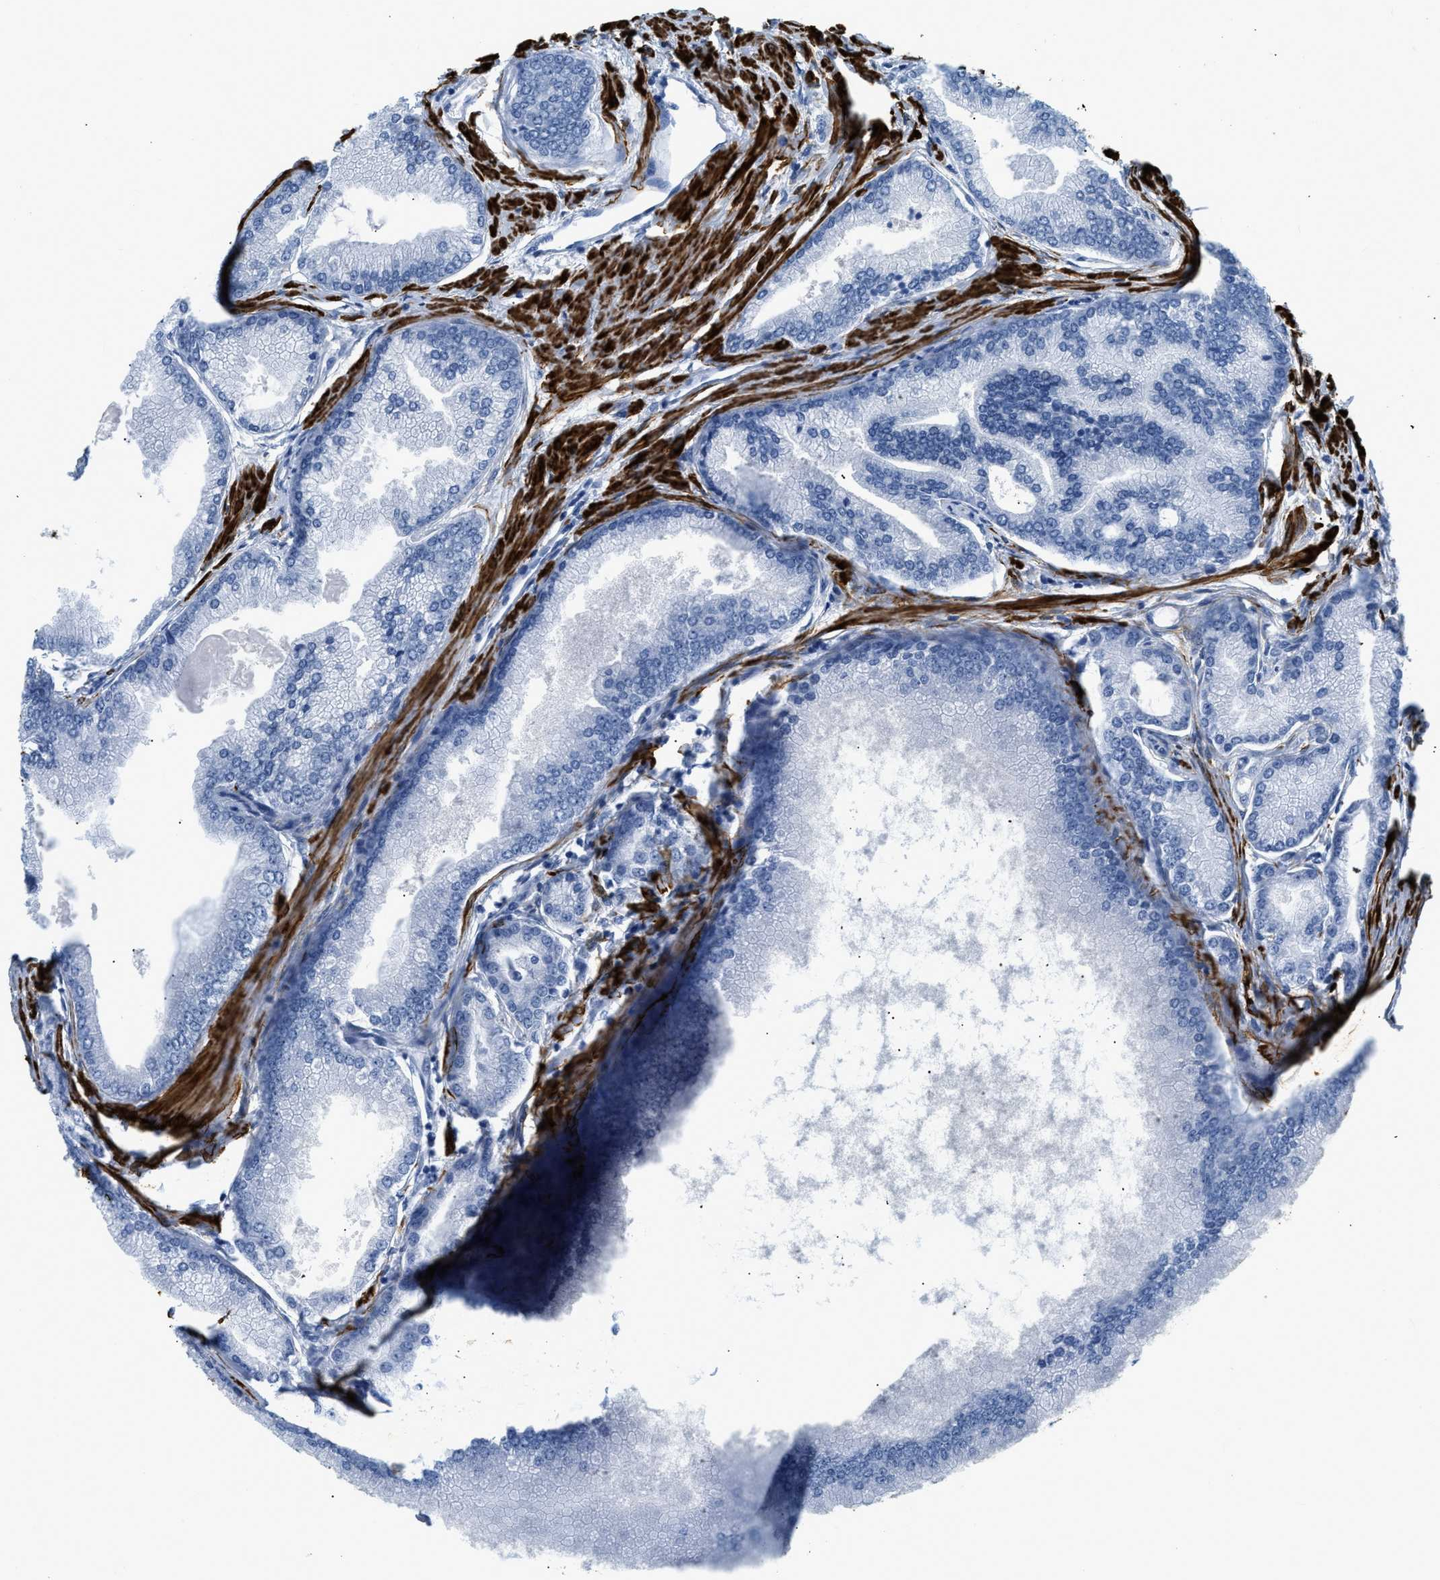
{"staining": {"intensity": "negative", "quantity": "none", "location": "none"}, "tissue": "prostate cancer", "cell_type": "Tumor cells", "image_type": "cancer", "snomed": [{"axis": "morphology", "description": "Adenocarcinoma, High grade"}, {"axis": "topography", "description": "Prostate"}], "caption": "Immunohistochemical staining of human prostate adenocarcinoma (high-grade) reveals no significant staining in tumor cells.", "gene": "DES", "patient": {"sex": "male", "age": 61}}